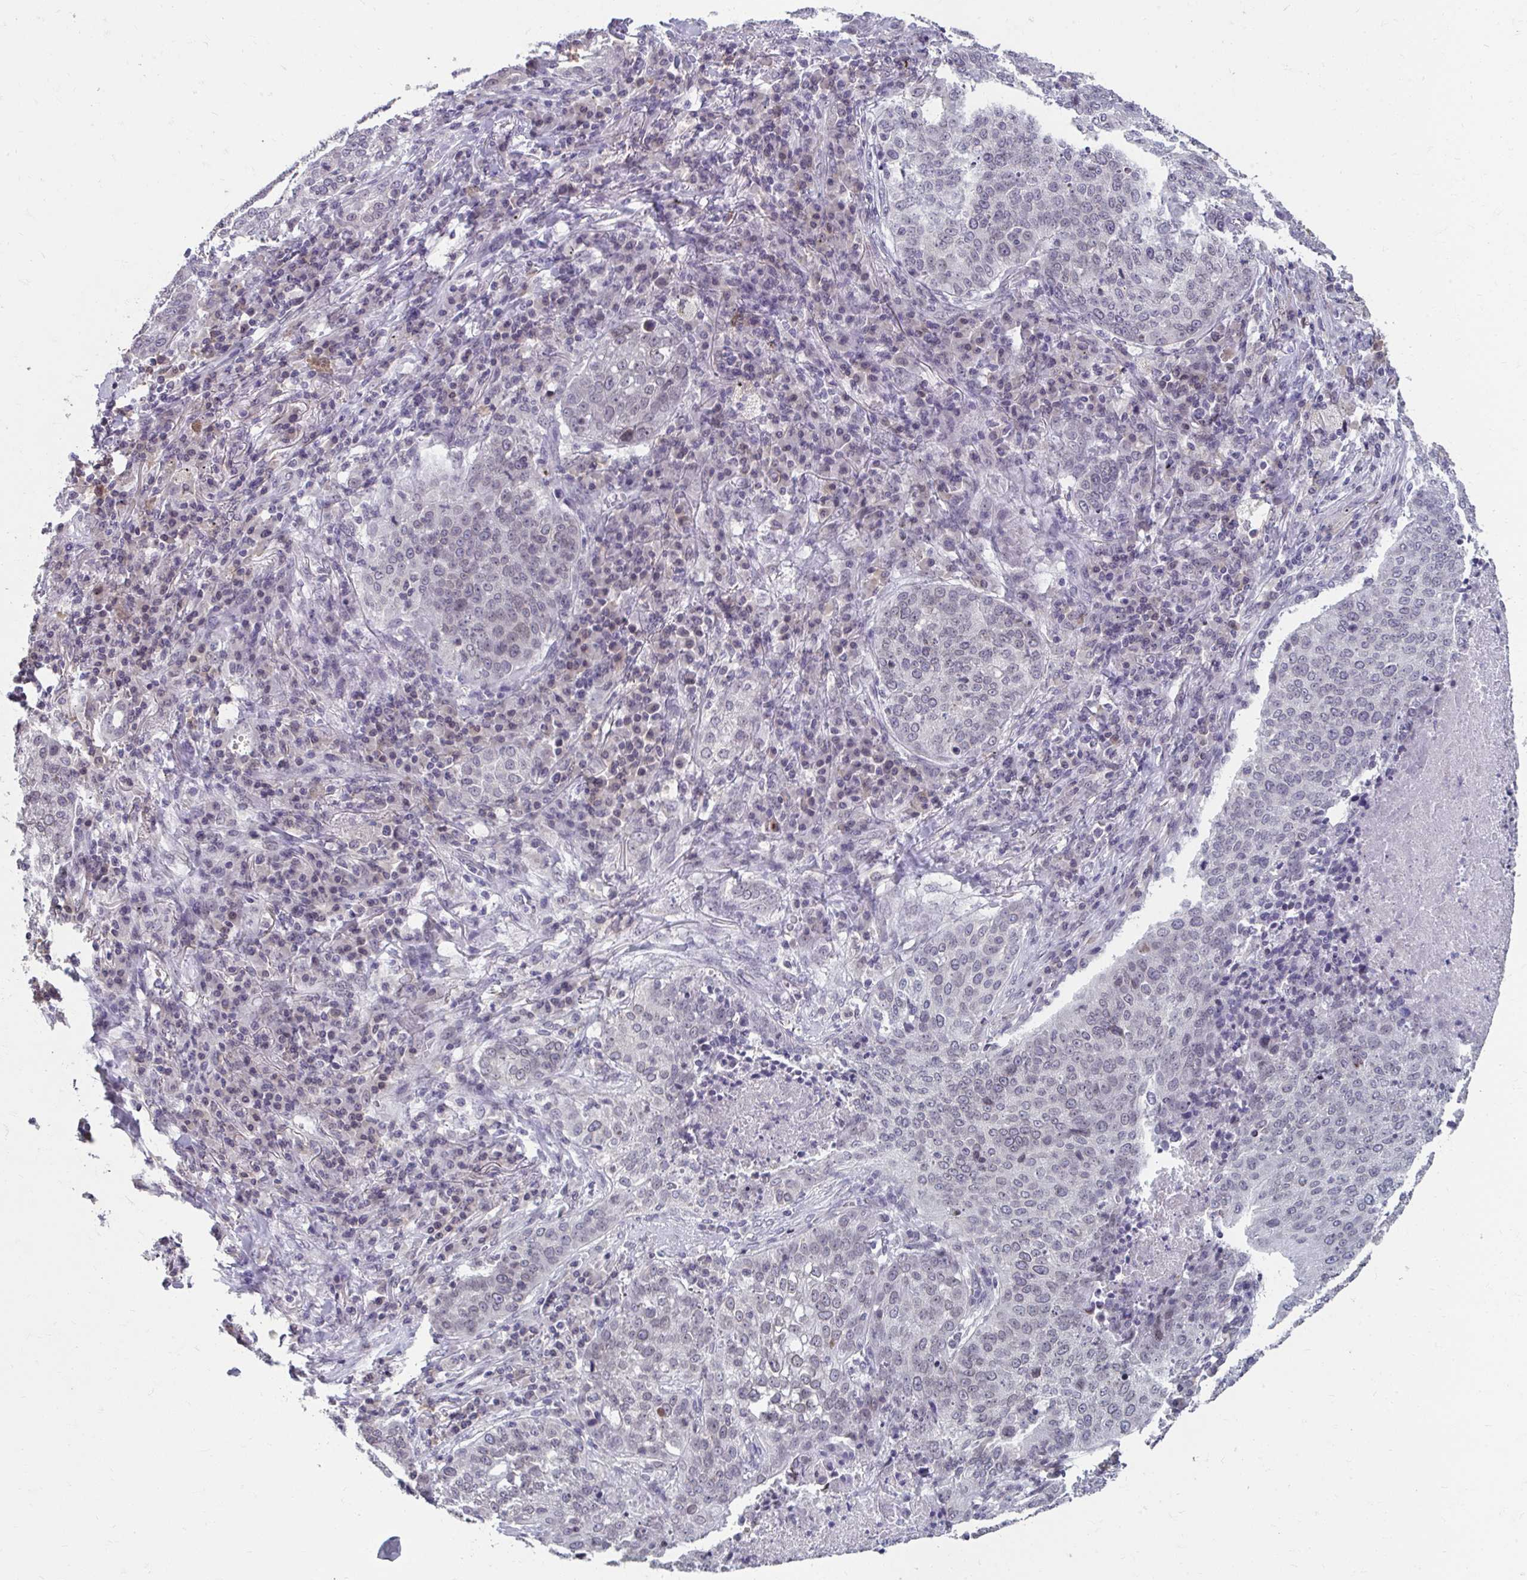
{"staining": {"intensity": "negative", "quantity": "none", "location": "none"}, "tissue": "lung cancer", "cell_type": "Tumor cells", "image_type": "cancer", "snomed": [{"axis": "morphology", "description": "Squamous cell carcinoma, NOS"}, {"axis": "topography", "description": "Lung"}], "caption": "There is no significant expression in tumor cells of lung cancer (squamous cell carcinoma).", "gene": "NUP133", "patient": {"sex": "male", "age": 63}}